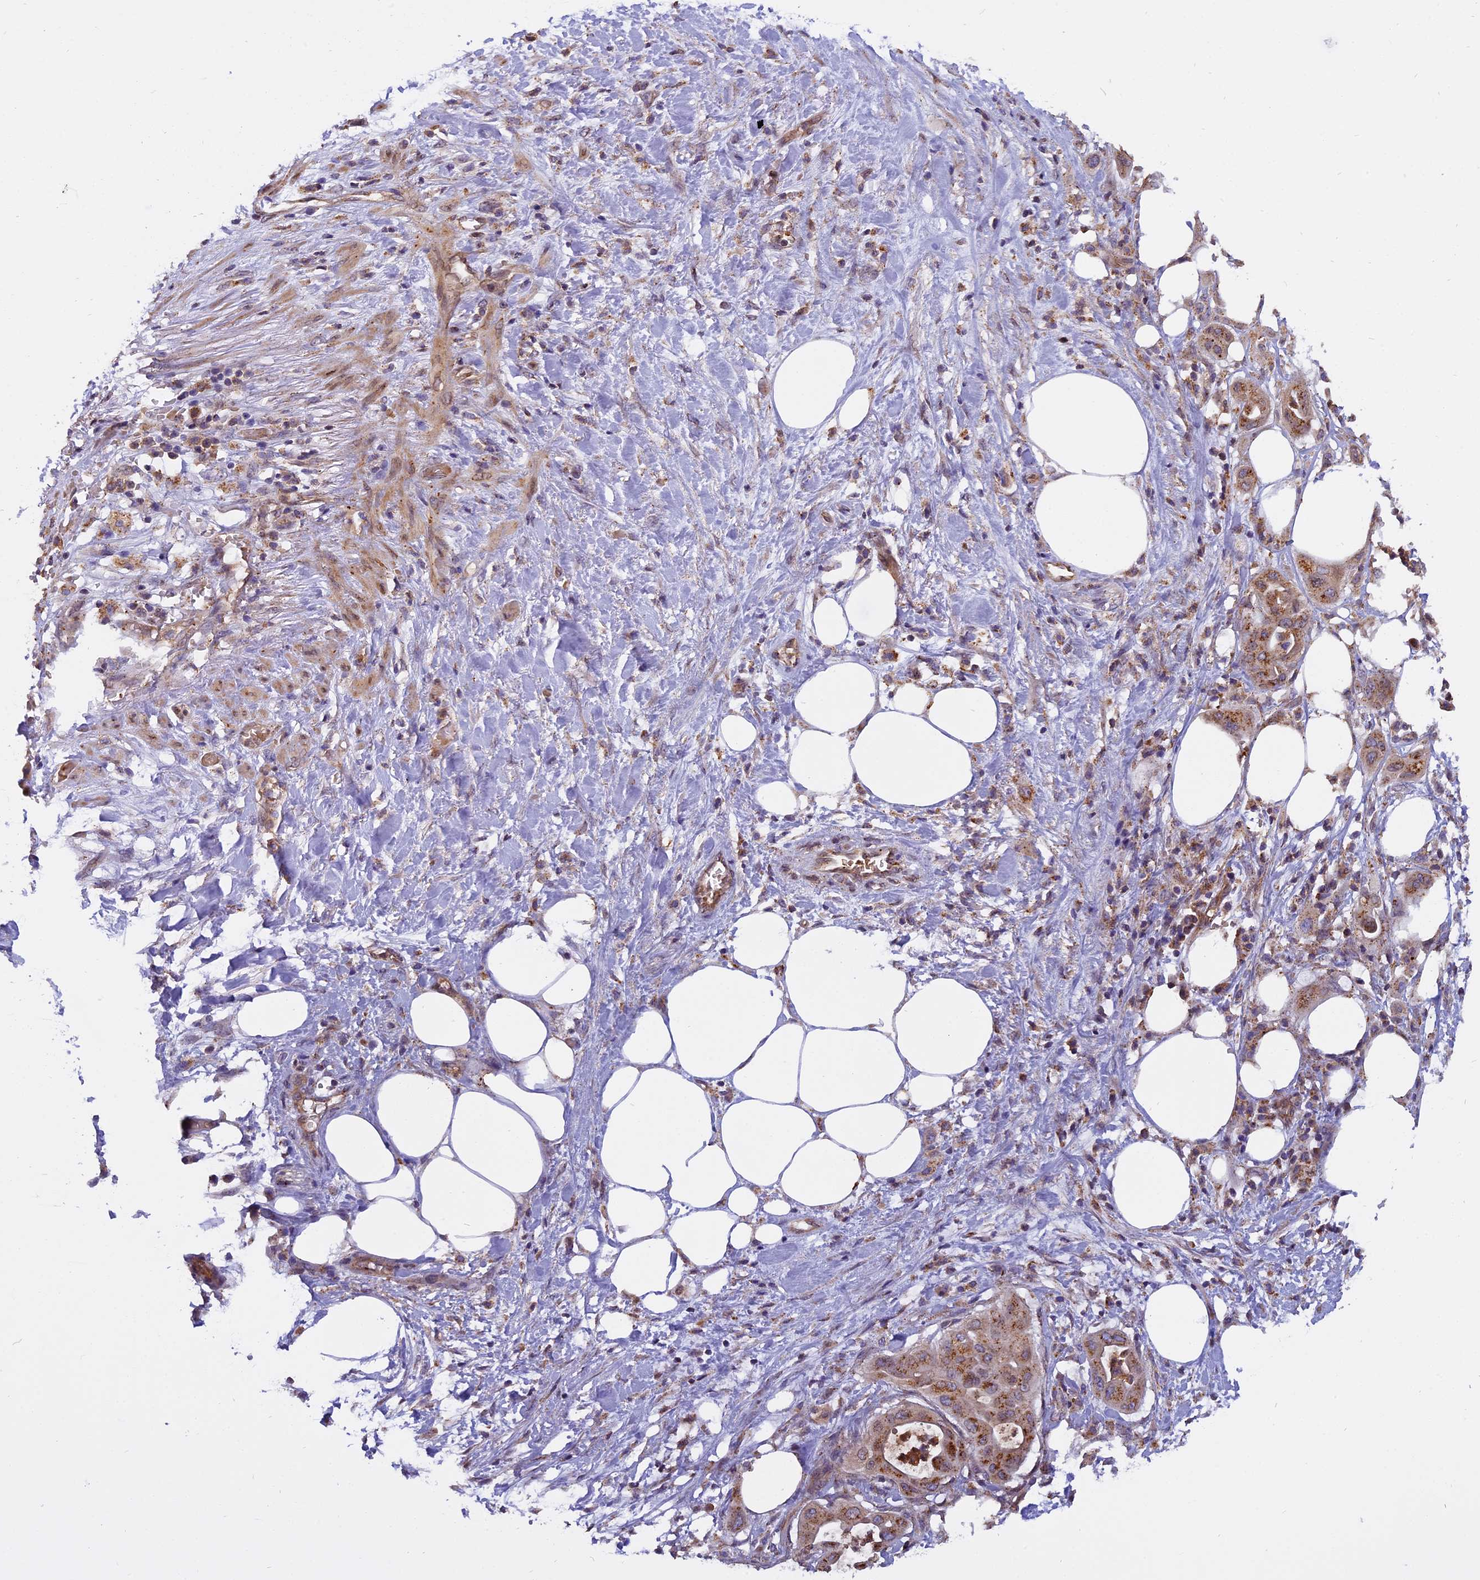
{"staining": {"intensity": "moderate", "quantity": ">75%", "location": "cytoplasmic/membranous"}, "tissue": "pancreatic cancer", "cell_type": "Tumor cells", "image_type": "cancer", "snomed": [{"axis": "morphology", "description": "Adenocarcinoma, NOS"}, {"axis": "topography", "description": "Pancreas"}], "caption": "Immunohistochemical staining of adenocarcinoma (pancreatic) displays moderate cytoplasmic/membranous protein staining in about >75% of tumor cells.", "gene": "CHMP2A", "patient": {"sex": "male", "age": 68}}